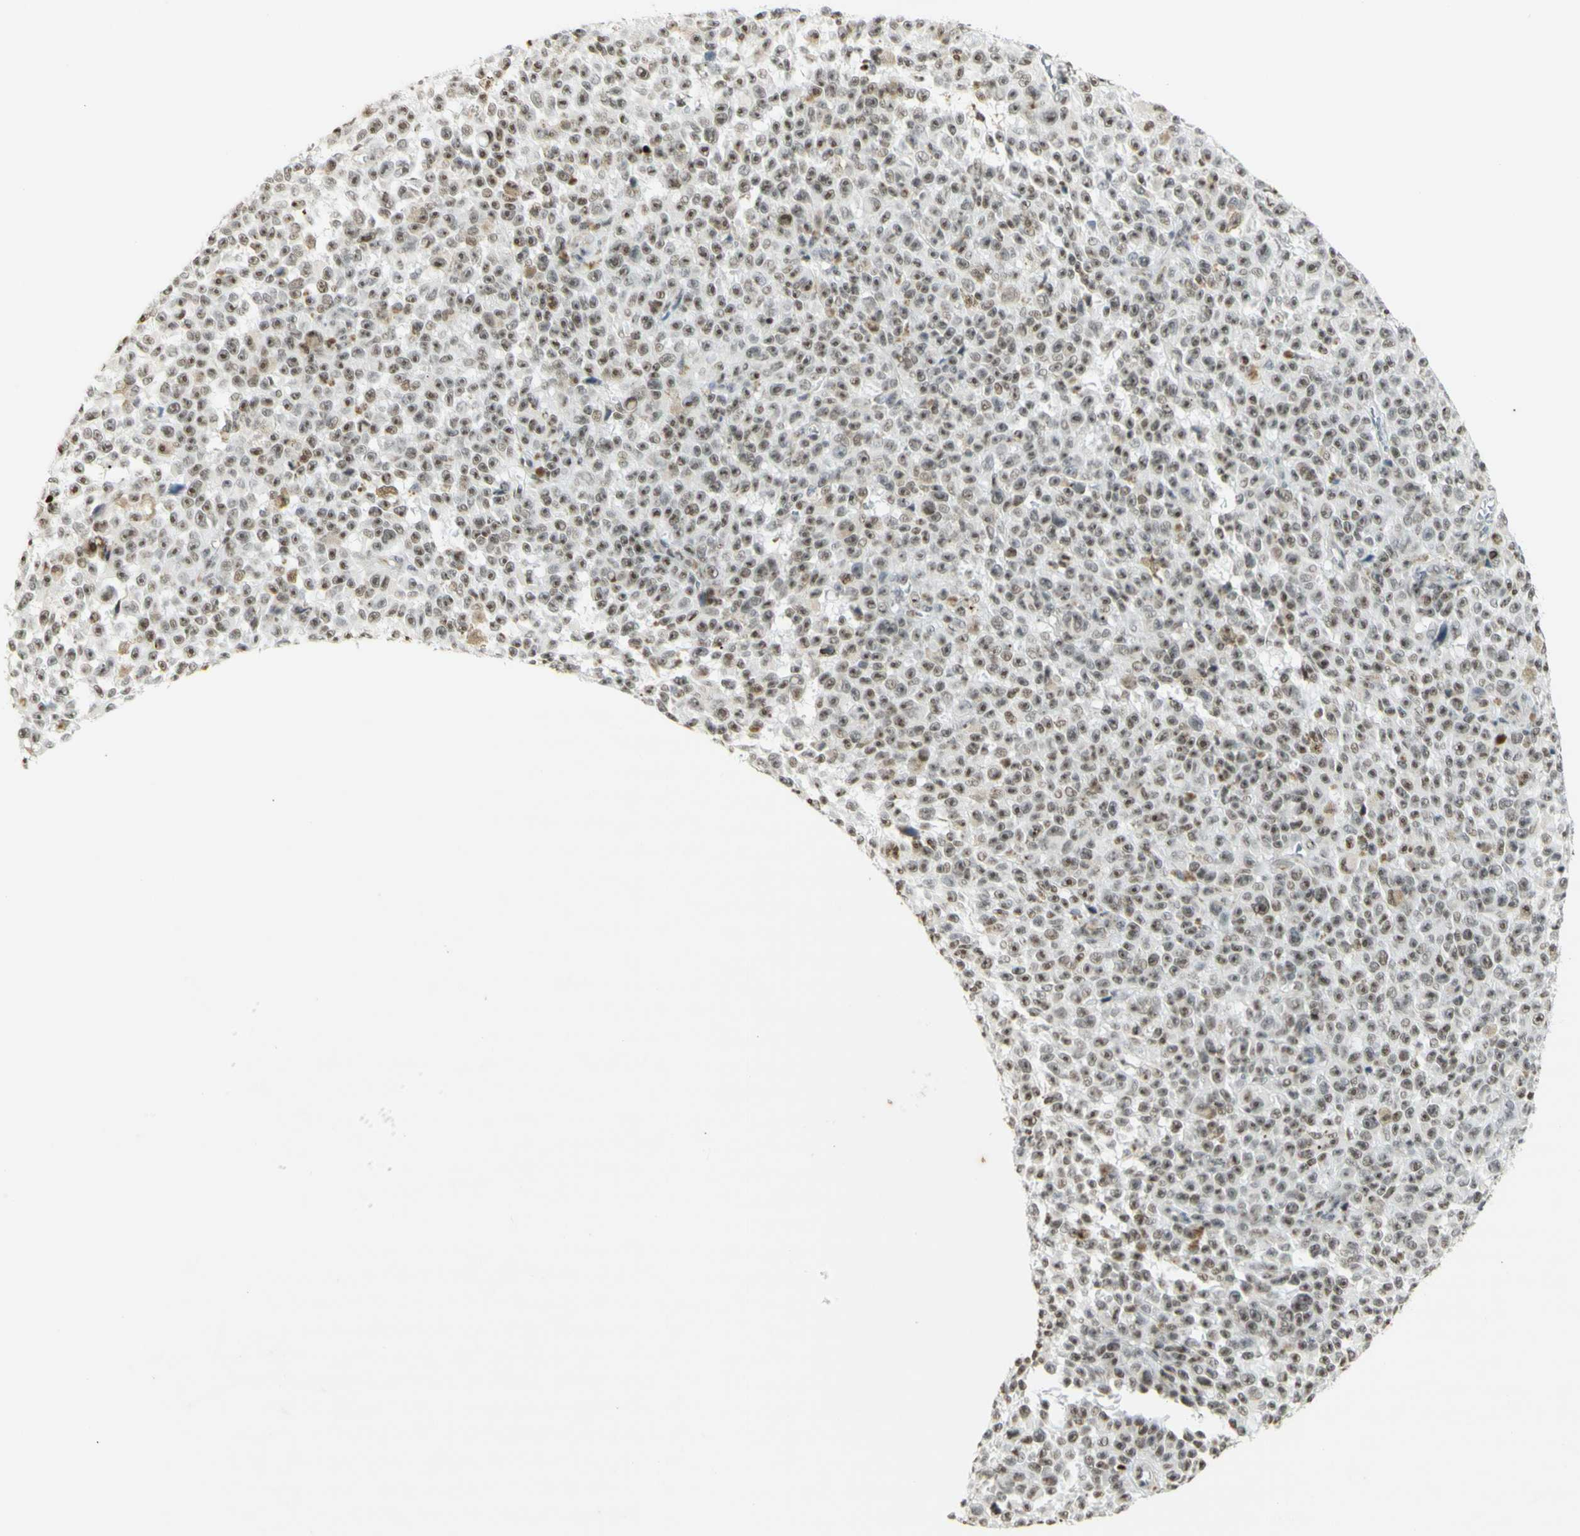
{"staining": {"intensity": "moderate", "quantity": ">75%", "location": "nuclear"}, "tissue": "melanoma", "cell_type": "Tumor cells", "image_type": "cancer", "snomed": [{"axis": "morphology", "description": "Malignant melanoma, NOS"}, {"axis": "topography", "description": "Skin"}], "caption": "IHC of human malignant melanoma displays medium levels of moderate nuclear expression in approximately >75% of tumor cells.", "gene": "IRF1", "patient": {"sex": "female", "age": 82}}